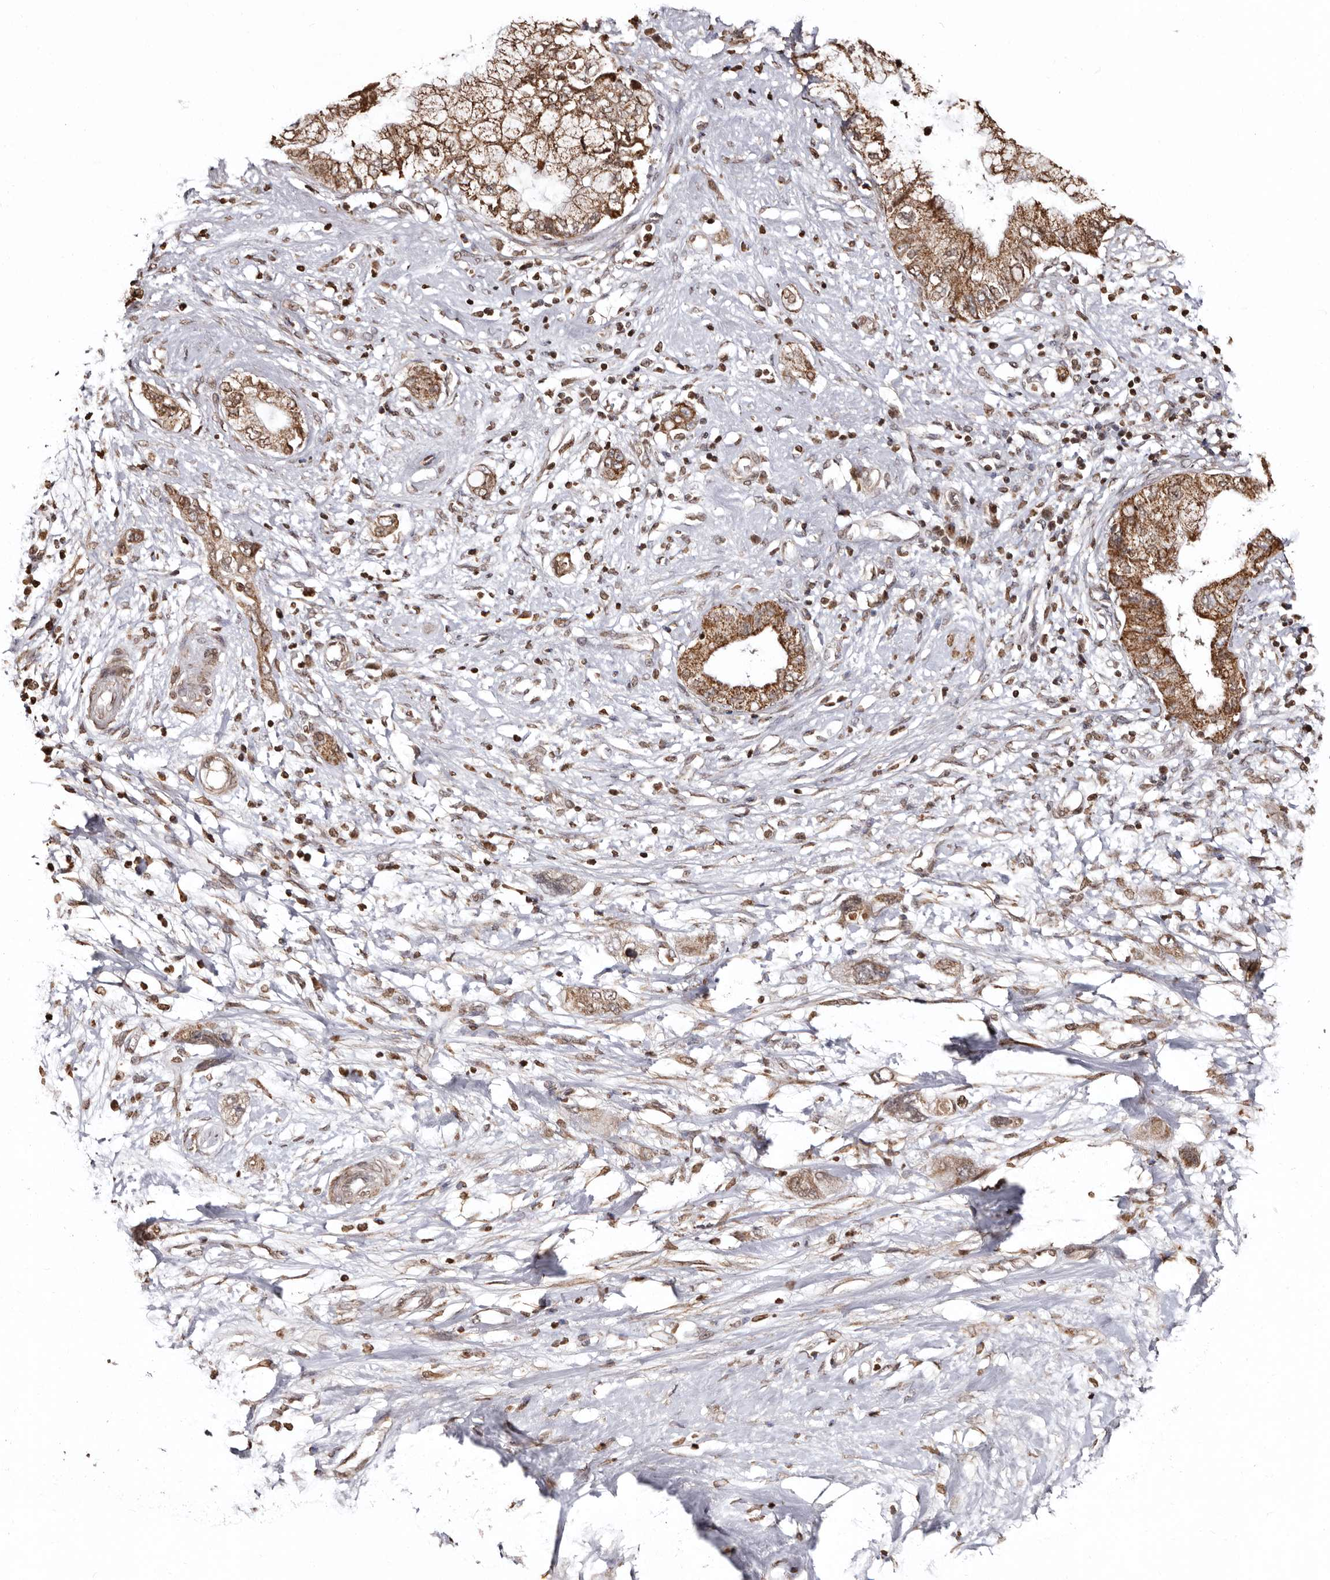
{"staining": {"intensity": "moderate", "quantity": ">75%", "location": "cytoplasmic/membranous"}, "tissue": "pancreatic cancer", "cell_type": "Tumor cells", "image_type": "cancer", "snomed": [{"axis": "morphology", "description": "Adenocarcinoma, NOS"}, {"axis": "topography", "description": "Pancreas"}], "caption": "Moderate cytoplasmic/membranous positivity is seen in about >75% of tumor cells in pancreatic cancer (adenocarcinoma).", "gene": "CCDC190", "patient": {"sex": "female", "age": 73}}